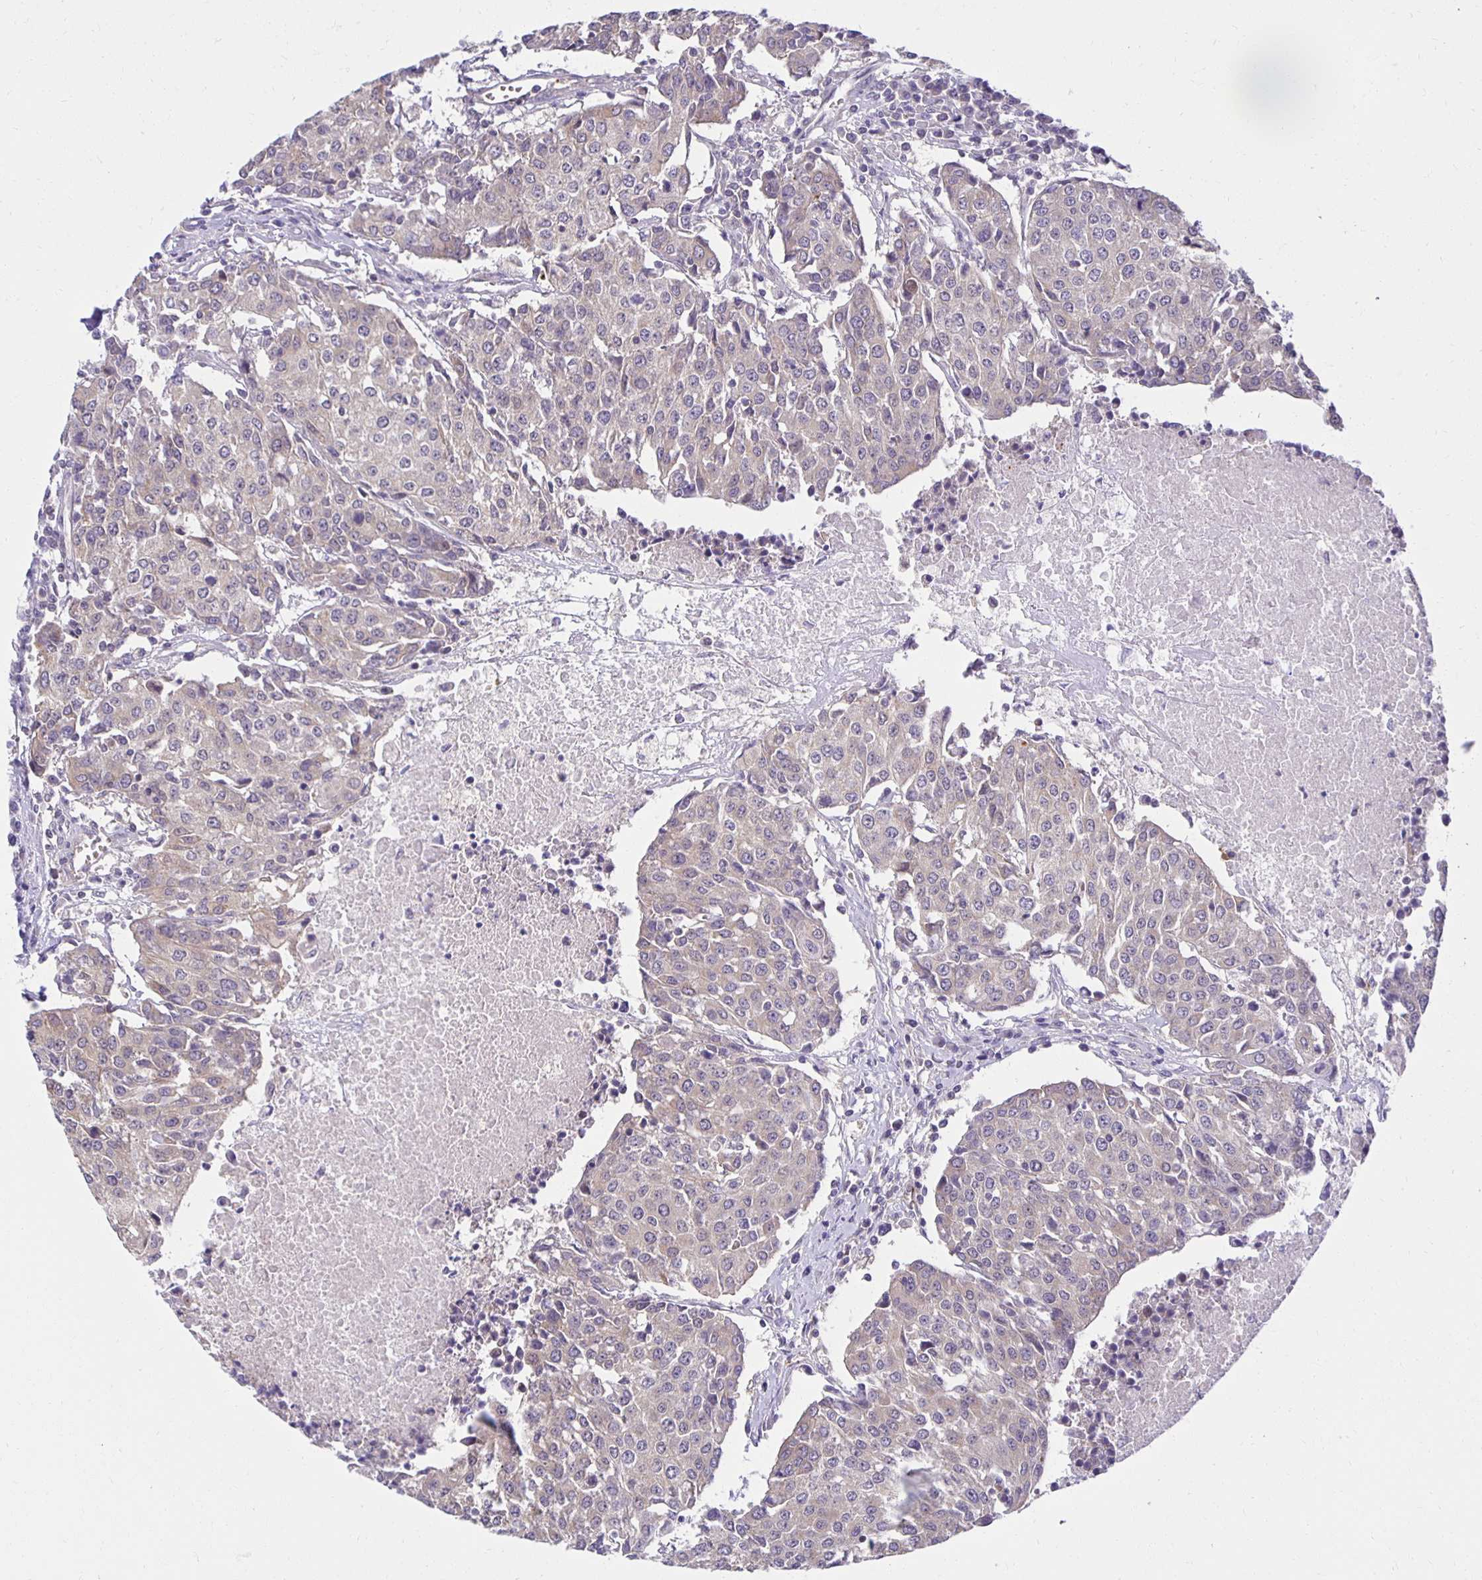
{"staining": {"intensity": "weak", "quantity": "<25%", "location": "cytoplasmic/membranous"}, "tissue": "urothelial cancer", "cell_type": "Tumor cells", "image_type": "cancer", "snomed": [{"axis": "morphology", "description": "Urothelial carcinoma, High grade"}, {"axis": "topography", "description": "Urinary bladder"}], "caption": "Human urothelial cancer stained for a protein using immunohistochemistry (IHC) reveals no expression in tumor cells.", "gene": "MIEN1", "patient": {"sex": "female", "age": 85}}